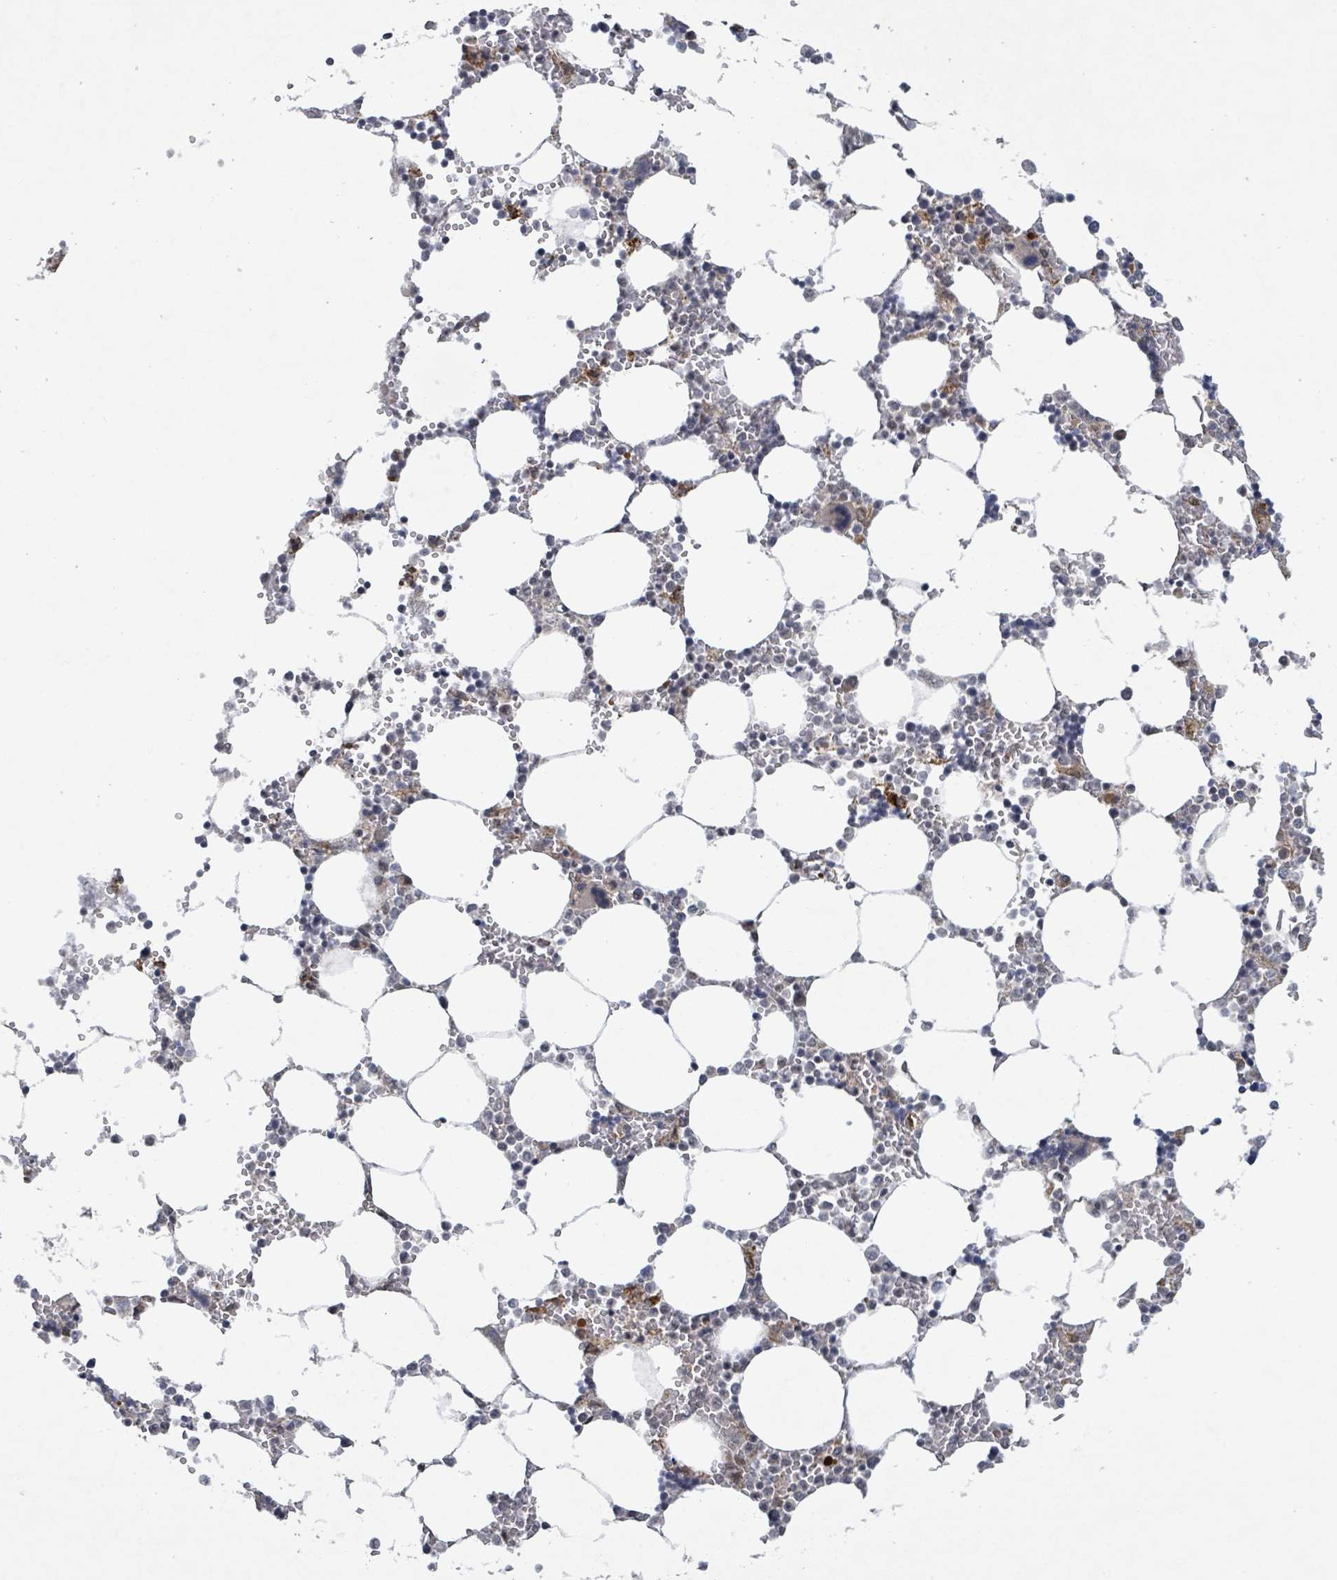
{"staining": {"intensity": "negative", "quantity": "none", "location": "none"}, "tissue": "bone marrow", "cell_type": "Hematopoietic cells", "image_type": "normal", "snomed": [{"axis": "morphology", "description": "Normal tissue, NOS"}, {"axis": "topography", "description": "Bone marrow"}], "caption": "This histopathology image is of normal bone marrow stained with immunohistochemistry (IHC) to label a protein in brown with the nuclei are counter-stained blue. There is no expression in hematopoietic cells. (DAB immunohistochemistry visualized using brightfield microscopy, high magnification).", "gene": "BANP", "patient": {"sex": "male", "age": 64}}